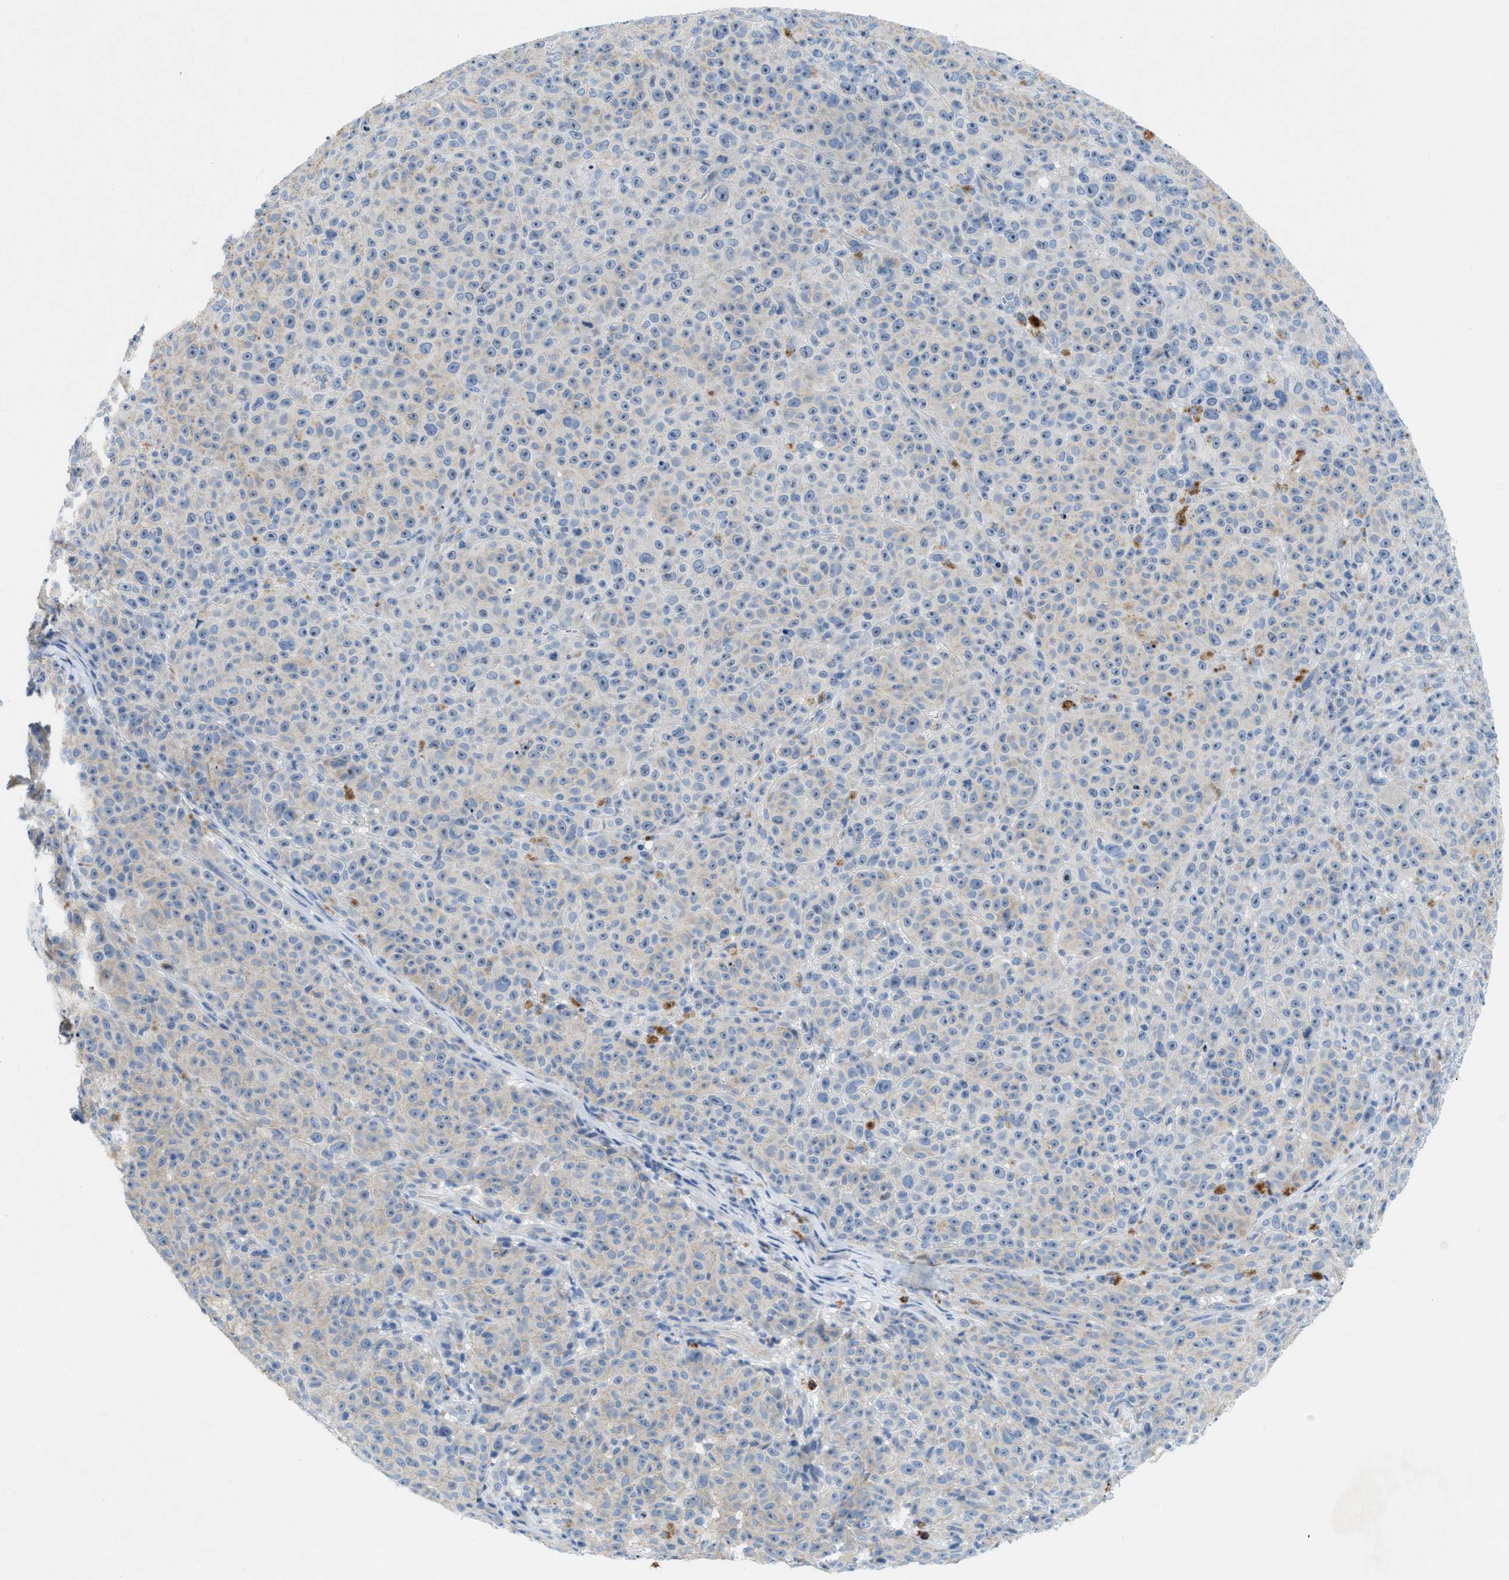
{"staining": {"intensity": "negative", "quantity": "none", "location": "none"}, "tissue": "melanoma", "cell_type": "Tumor cells", "image_type": "cancer", "snomed": [{"axis": "morphology", "description": "Malignant melanoma, NOS"}, {"axis": "topography", "description": "Skin"}], "caption": "Human malignant melanoma stained for a protein using immunohistochemistry displays no positivity in tumor cells.", "gene": "CMTM1", "patient": {"sex": "female", "age": 82}}